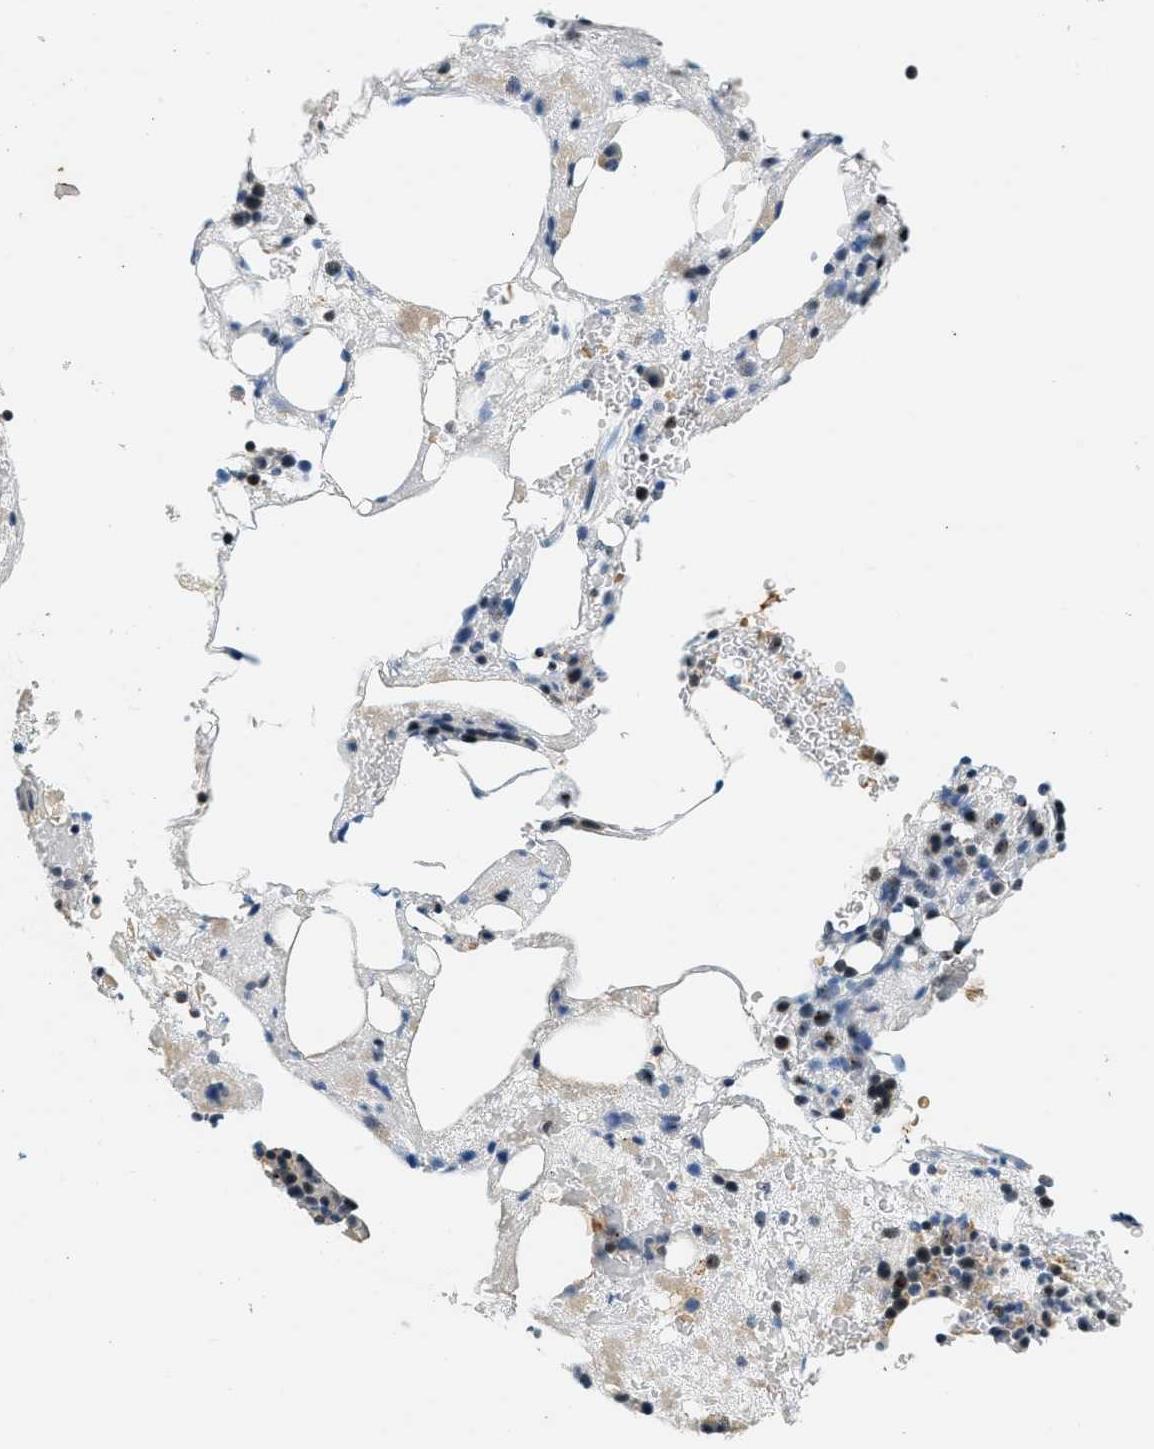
{"staining": {"intensity": "strong", "quantity": "<25%", "location": "nuclear"}, "tissue": "bone marrow", "cell_type": "Hematopoietic cells", "image_type": "normal", "snomed": [{"axis": "morphology", "description": "Normal tissue, NOS"}, {"axis": "morphology", "description": "Inflammation, NOS"}, {"axis": "topography", "description": "Bone marrow"}], "caption": "Immunohistochemical staining of benign human bone marrow shows <25% levels of strong nuclear protein positivity in approximately <25% of hematopoietic cells. Using DAB (3,3'-diaminobenzidine) (brown) and hematoxylin (blue) stains, captured at high magnification using brightfield microscopy.", "gene": "DDX47", "patient": {"sex": "female", "age": 78}}